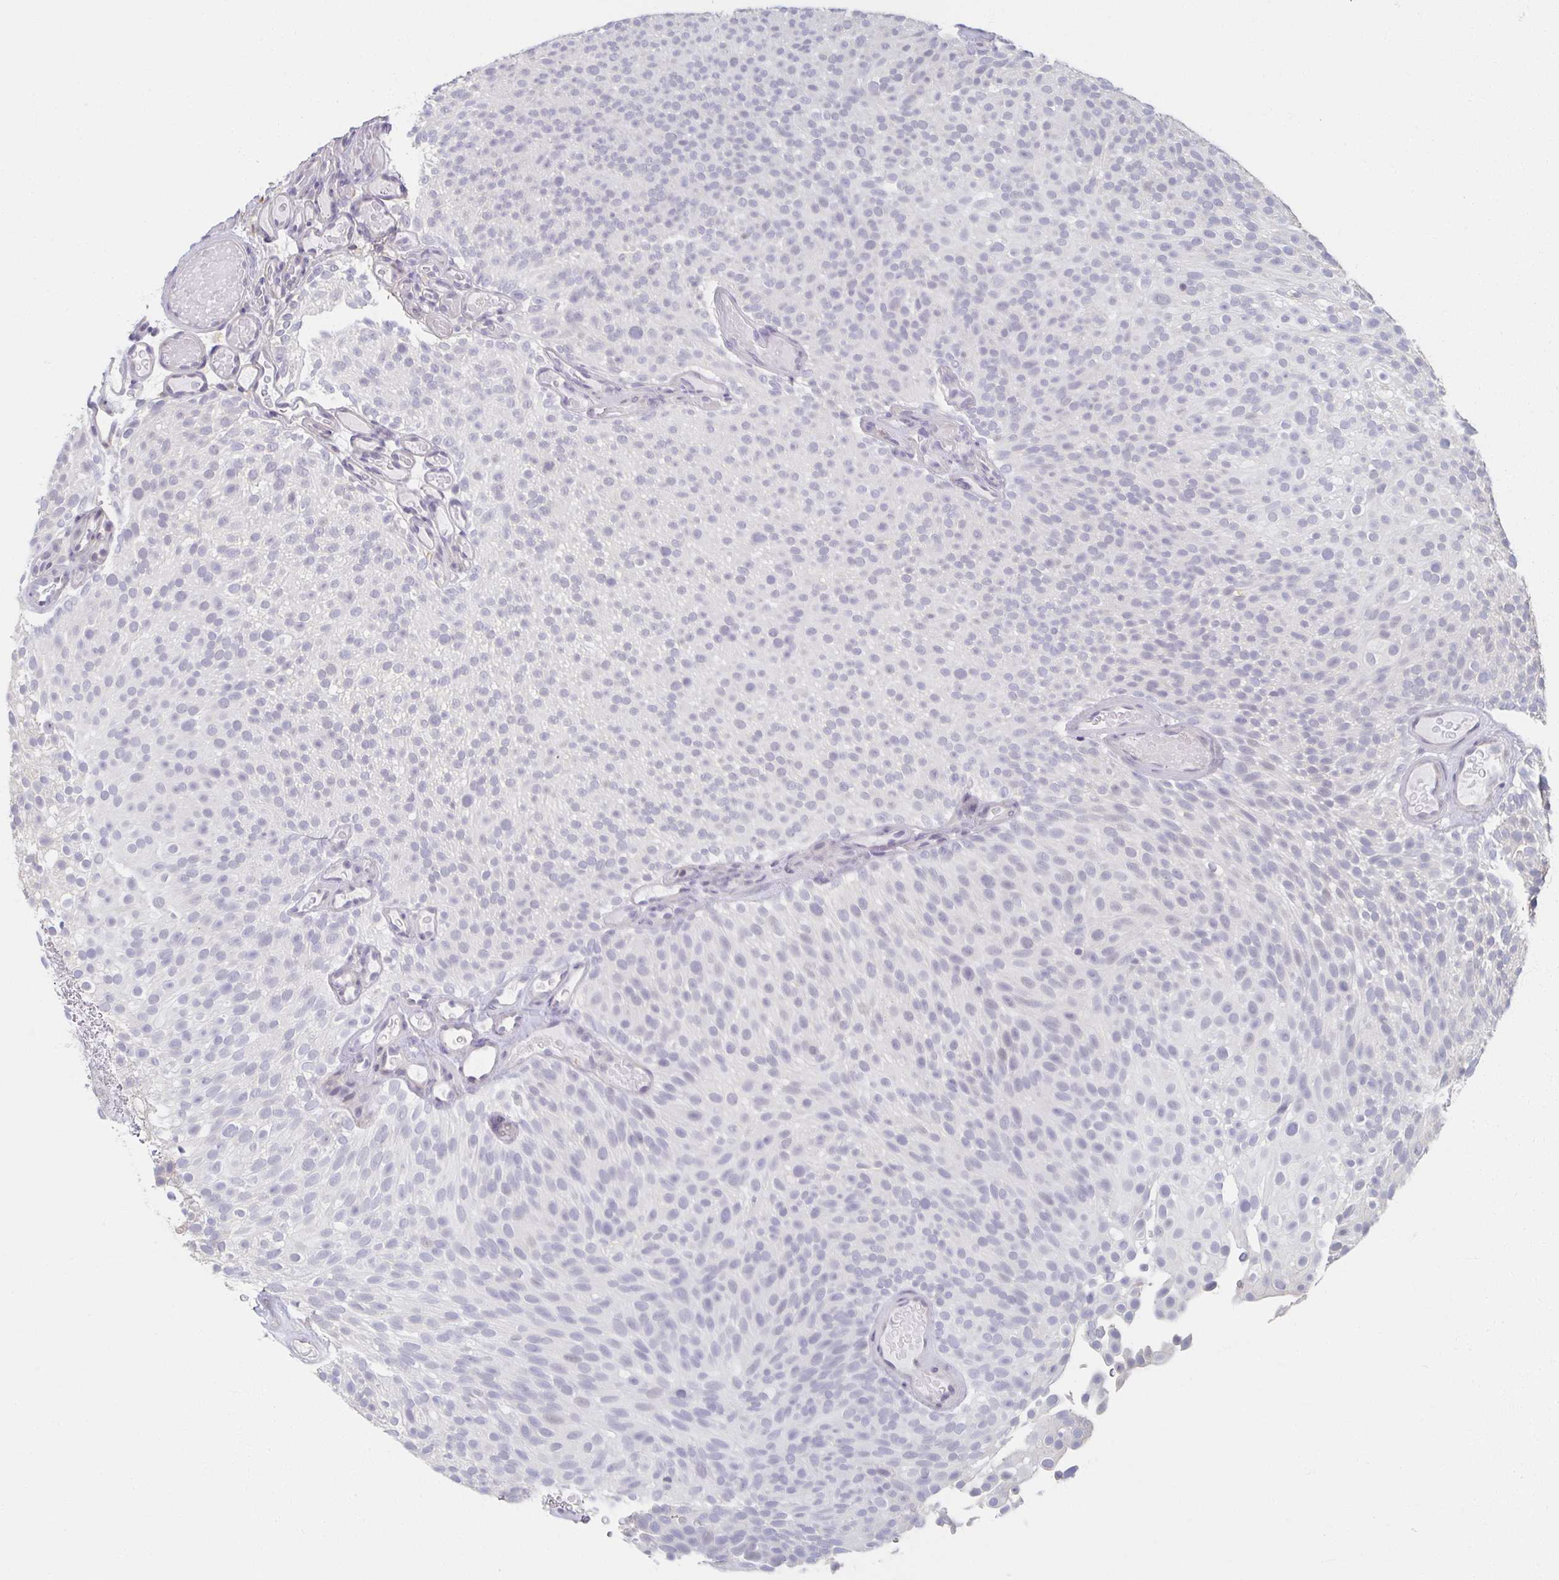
{"staining": {"intensity": "negative", "quantity": "none", "location": "none"}, "tissue": "urothelial cancer", "cell_type": "Tumor cells", "image_type": "cancer", "snomed": [{"axis": "morphology", "description": "Urothelial carcinoma, Low grade"}, {"axis": "topography", "description": "Urinary bladder"}], "caption": "An immunohistochemistry image of urothelial cancer is shown. There is no staining in tumor cells of urothelial cancer.", "gene": "ZNF692", "patient": {"sex": "male", "age": 78}}